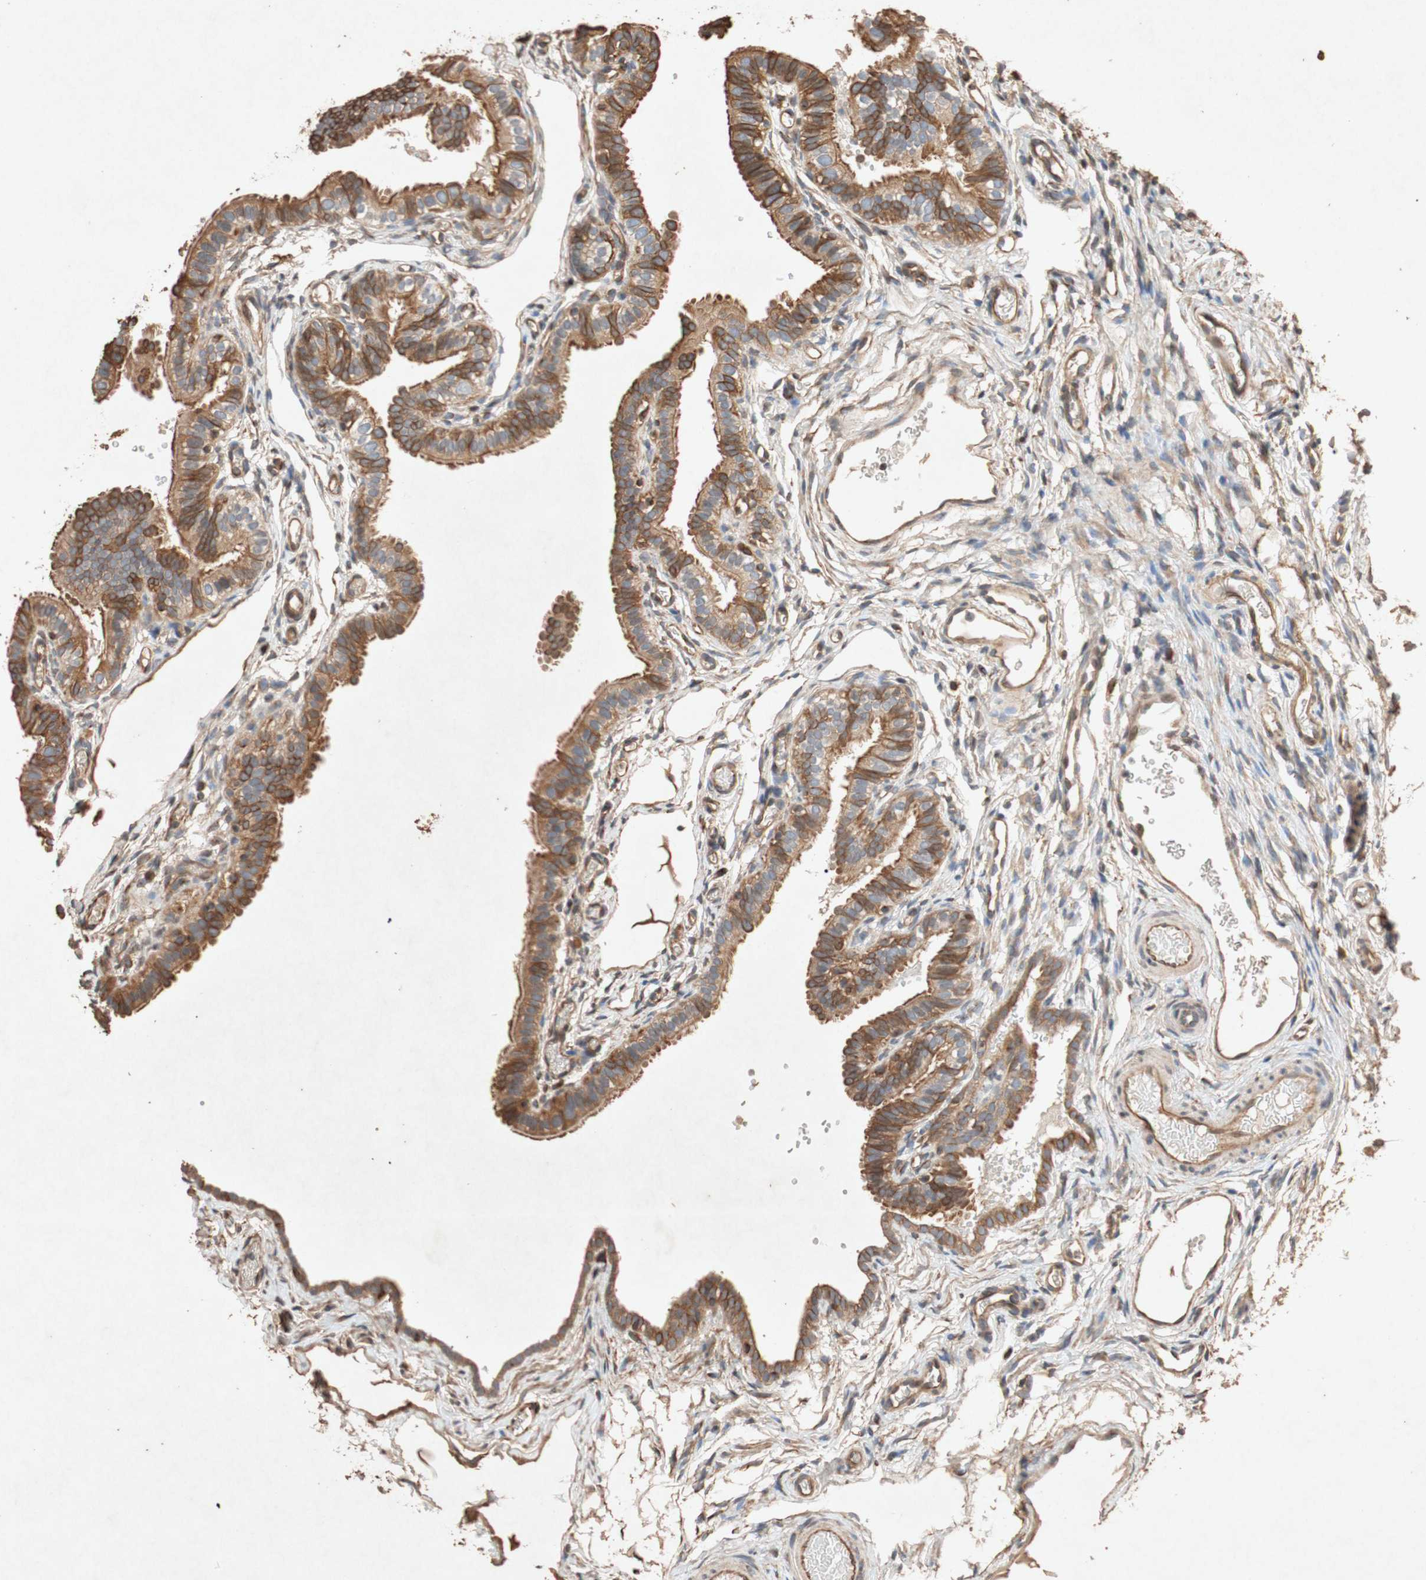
{"staining": {"intensity": "moderate", "quantity": ">75%", "location": "cytoplasmic/membranous"}, "tissue": "fallopian tube", "cell_type": "Glandular cells", "image_type": "normal", "snomed": [{"axis": "morphology", "description": "Normal tissue, NOS"}, {"axis": "topography", "description": "Fallopian tube"}, {"axis": "topography", "description": "Placenta"}], "caption": "Fallopian tube stained with DAB (3,3'-diaminobenzidine) immunohistochemistry shows medium levels of moderate cytoplasmic/membranous staining in about >75% of glandular cells.", "gene": "TUBB", "patient": {"sex": "female", "age": 34}}